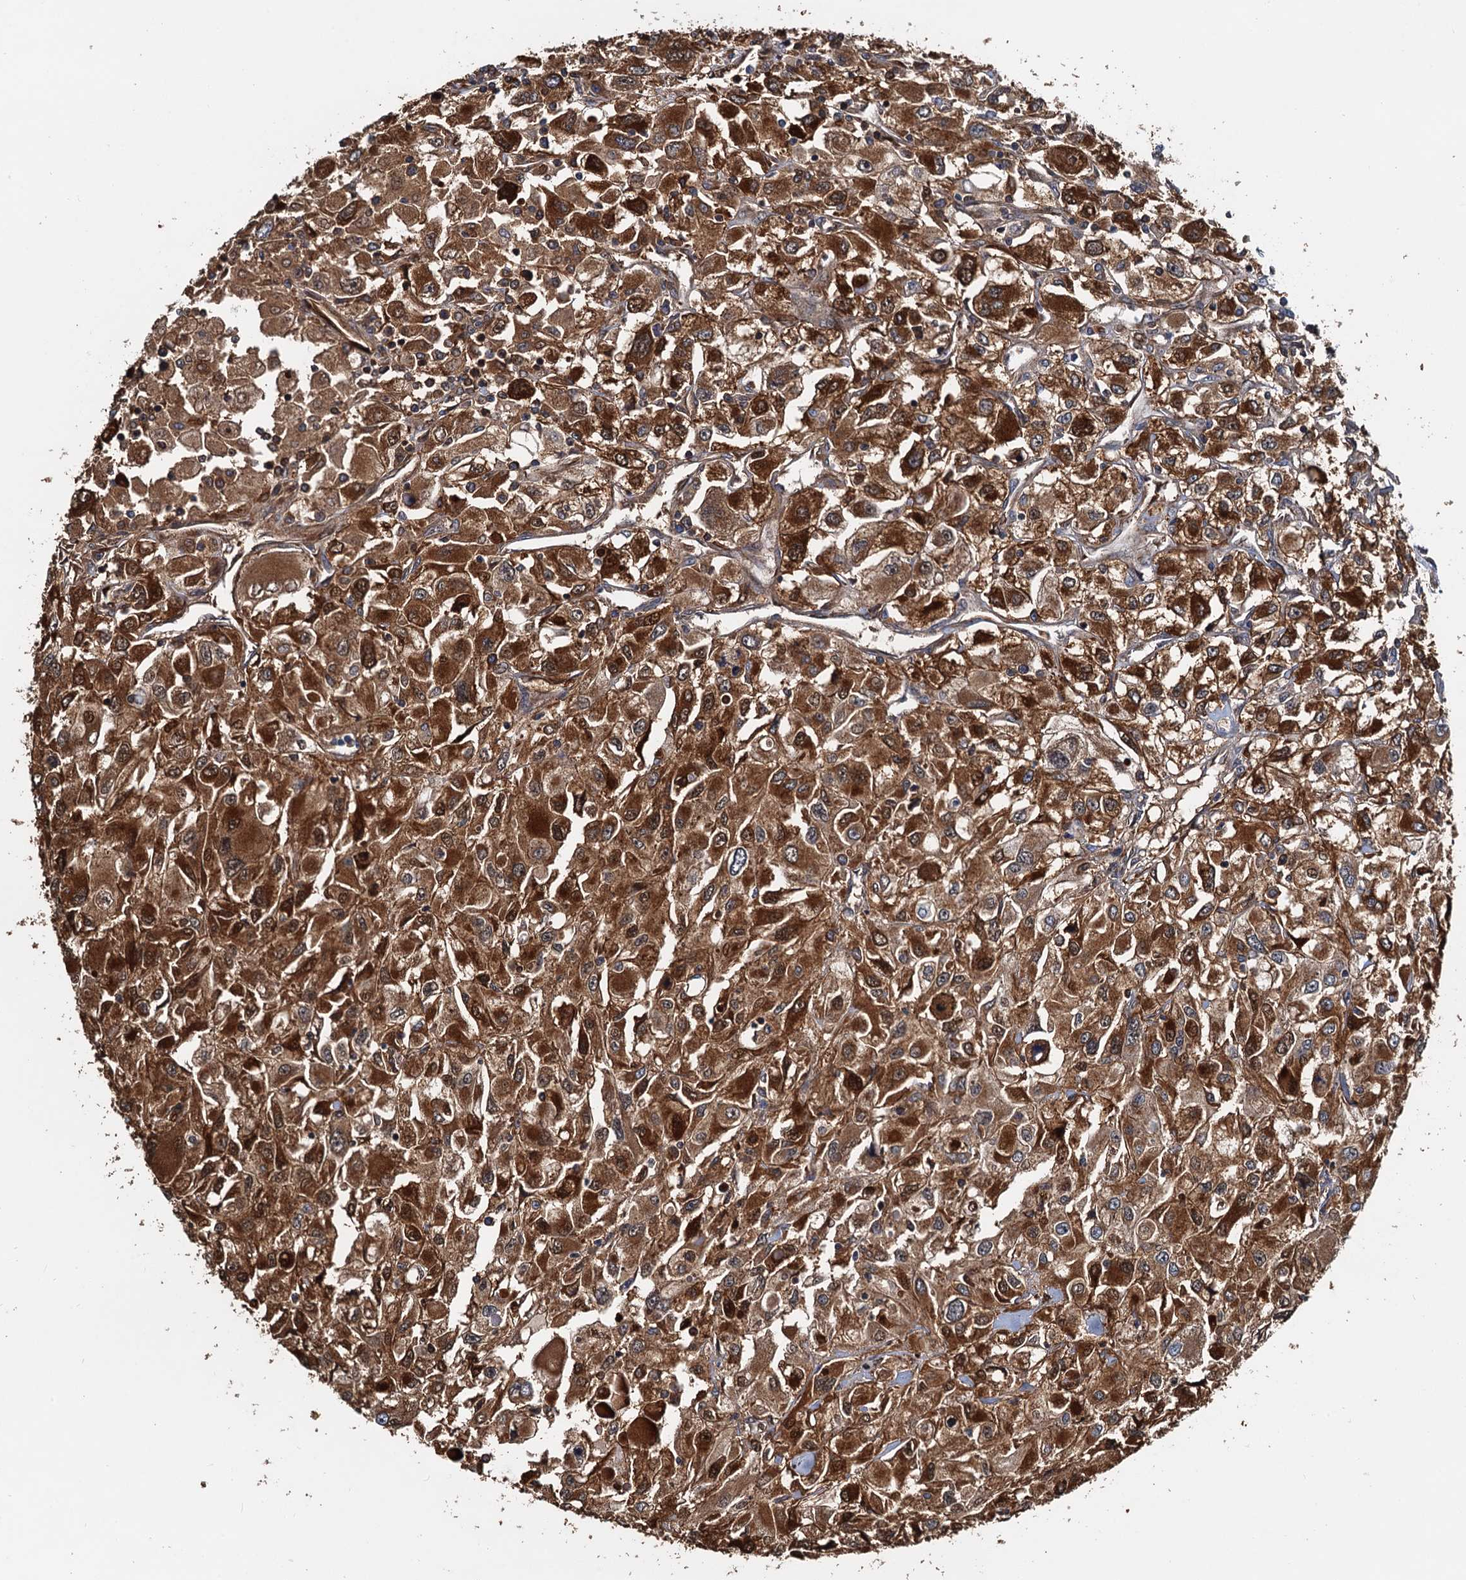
{"staining": {"intensity": "strong", "quantity": ">75%", "location": "cytoplasmic/membranous"}, "tissue": "renal cancer", "cell_type": "Tumor cells", "image_type": "cancer", "snomed": [{"axis": "morphology", "description": "Adenocarcinoma, NOS"}, {"axis": "topography", "description": "Kidney"}], "caption": "This is an image of immunohistochemistry staining of renal cancer, which shows strong staining in the cytoplasmic/membranous of tumor cells.", "gene": "USP6NL", "patient": {"sex": "female", "age": 52}}